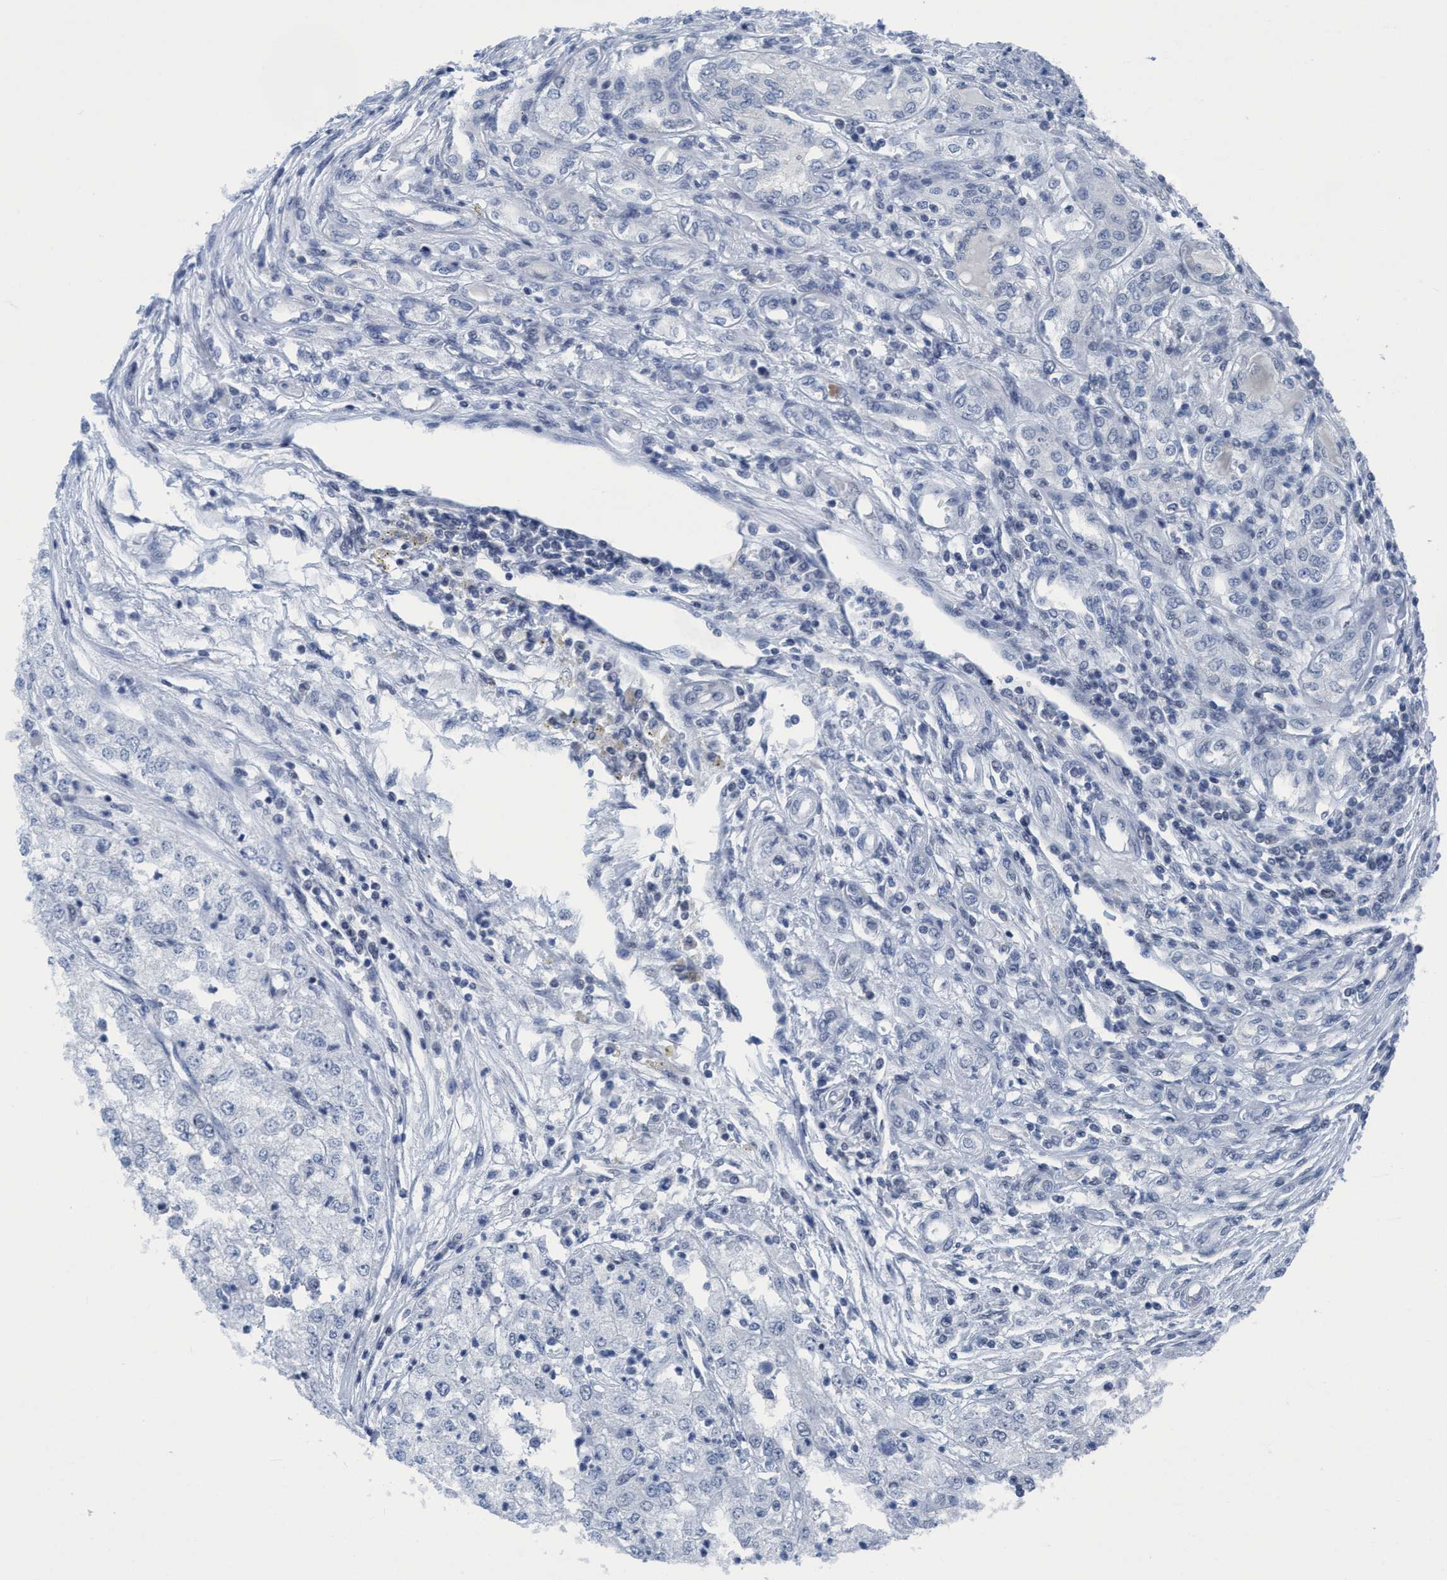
{"staining": {"intensity": "negative", "quantity": "none", "location": "none"}, "tissue": "renal cancer", "cell_type": "Tumor cells", "image_type": "cancer", "snomed": [{"axis": "morphology", "description": "Adenocarcinoma, NOS"}, {"axis": "topography", "description": "Kidney"}], "caption": "A micrograph of adenocarcinoma (renal) stained for a protein exhibits no brown staining in tumor cells. The staining was performed using DAB (3,3'-diaminobenzidine) to visualize the protein expression in brown, while the nuclei were stained in blue with hematoxylin (Magnification: 20x).", "gene": "DNAI1", "patient": {"sex": "female", "age": 54}}